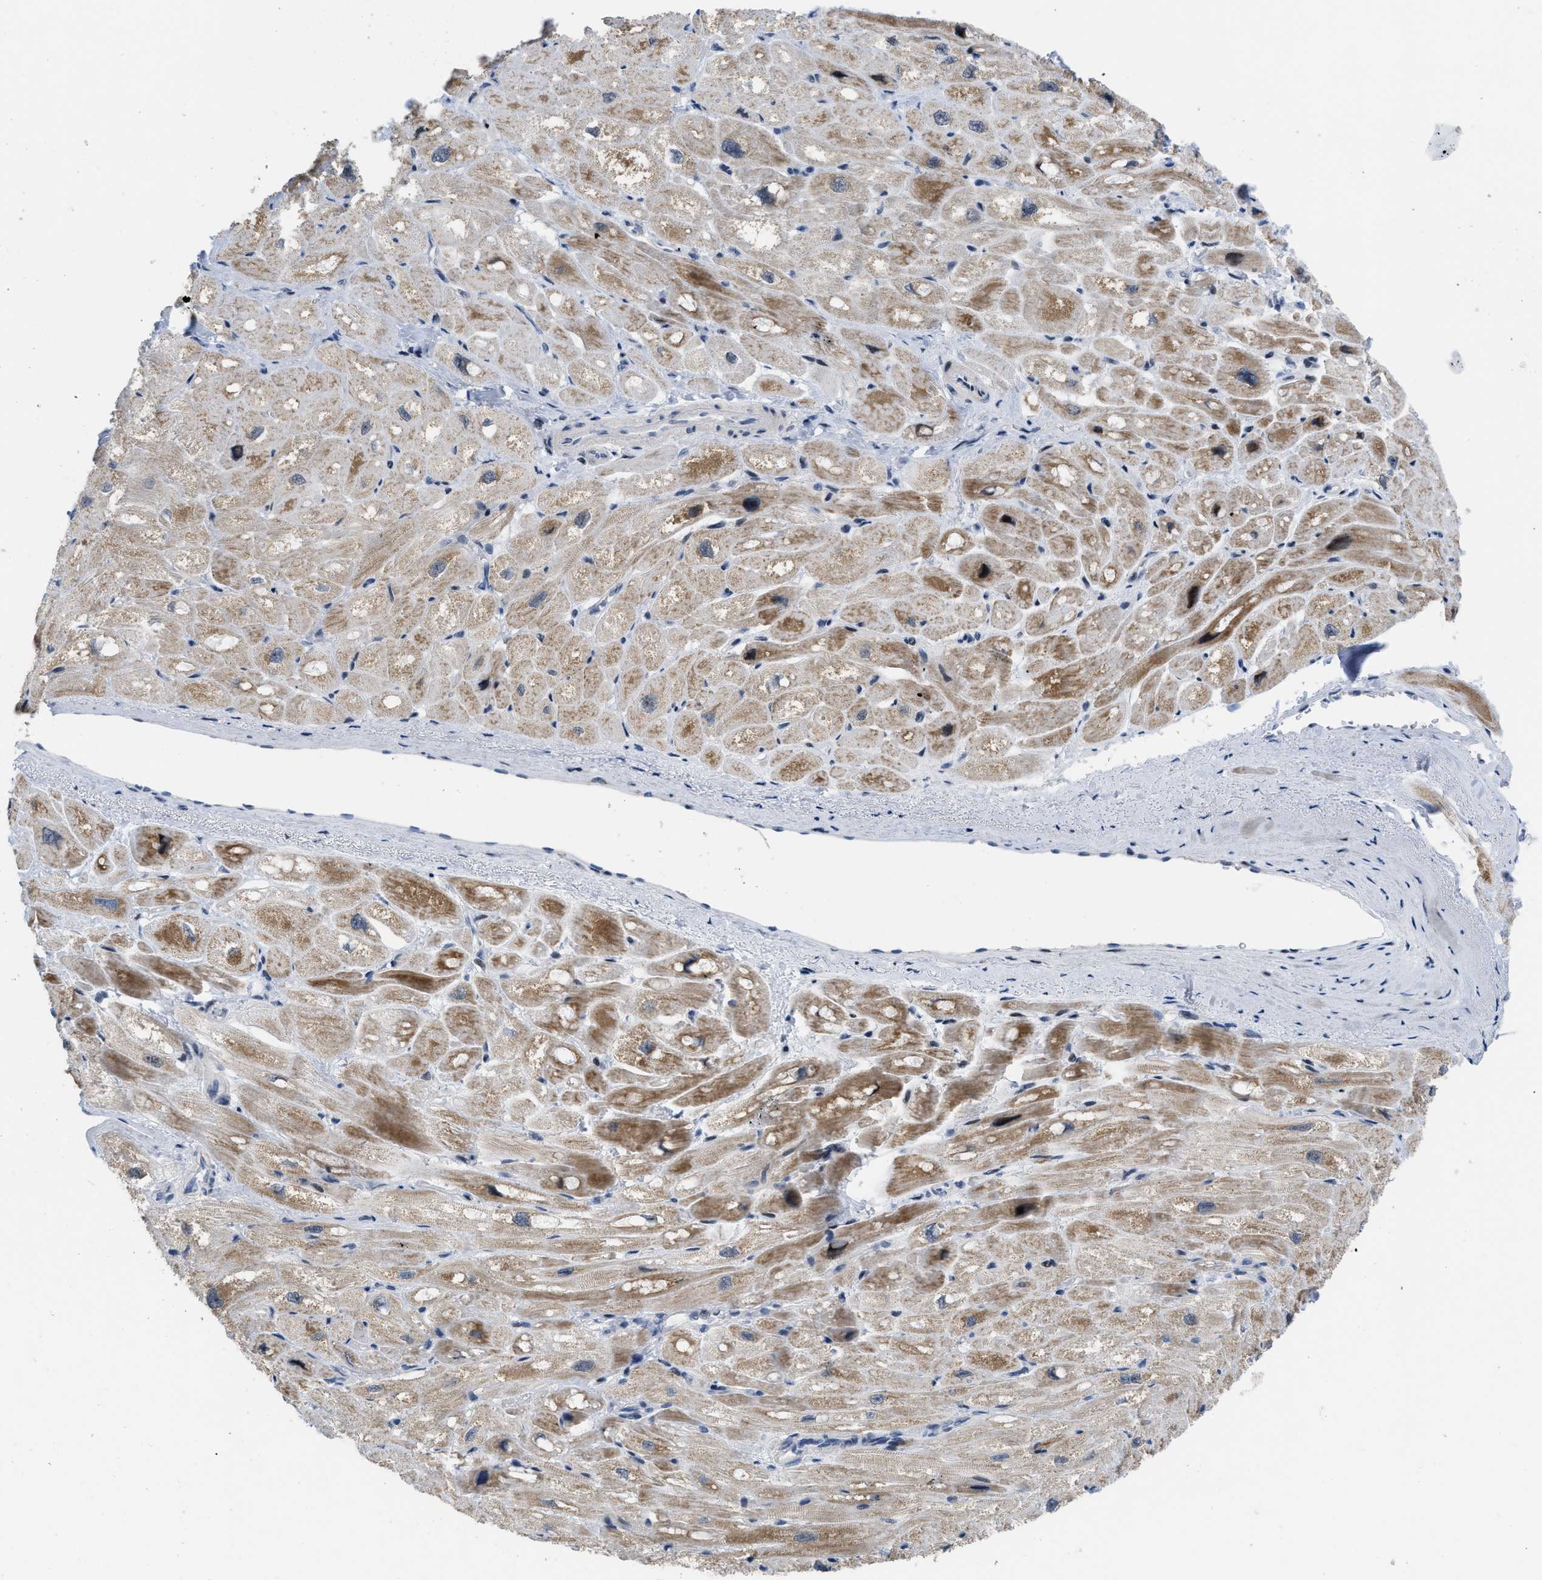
{"staining": {"intensity": "moderate", "quantity": ">75%", "location": "cytoplasmic/membranous"}, "tissue": "heart muscle", "cell_type": "Cardiomyocytes", "image_type": "normal", "snomed": [{"axis": "morphology", "description": "Normal tissue, NOS"}, {"axis": "topography", "description": "Heart"}], "caption": "DAB (3,3'-diaminobenzidine) immunohistochemical staining of benign human heart muscle exhibits moderate cytoplasmic/membranous protein staining in about >75% of cardiomyocytes.", "gene": "SETDB1", "patient": {"sex": "male", "age": 49}}